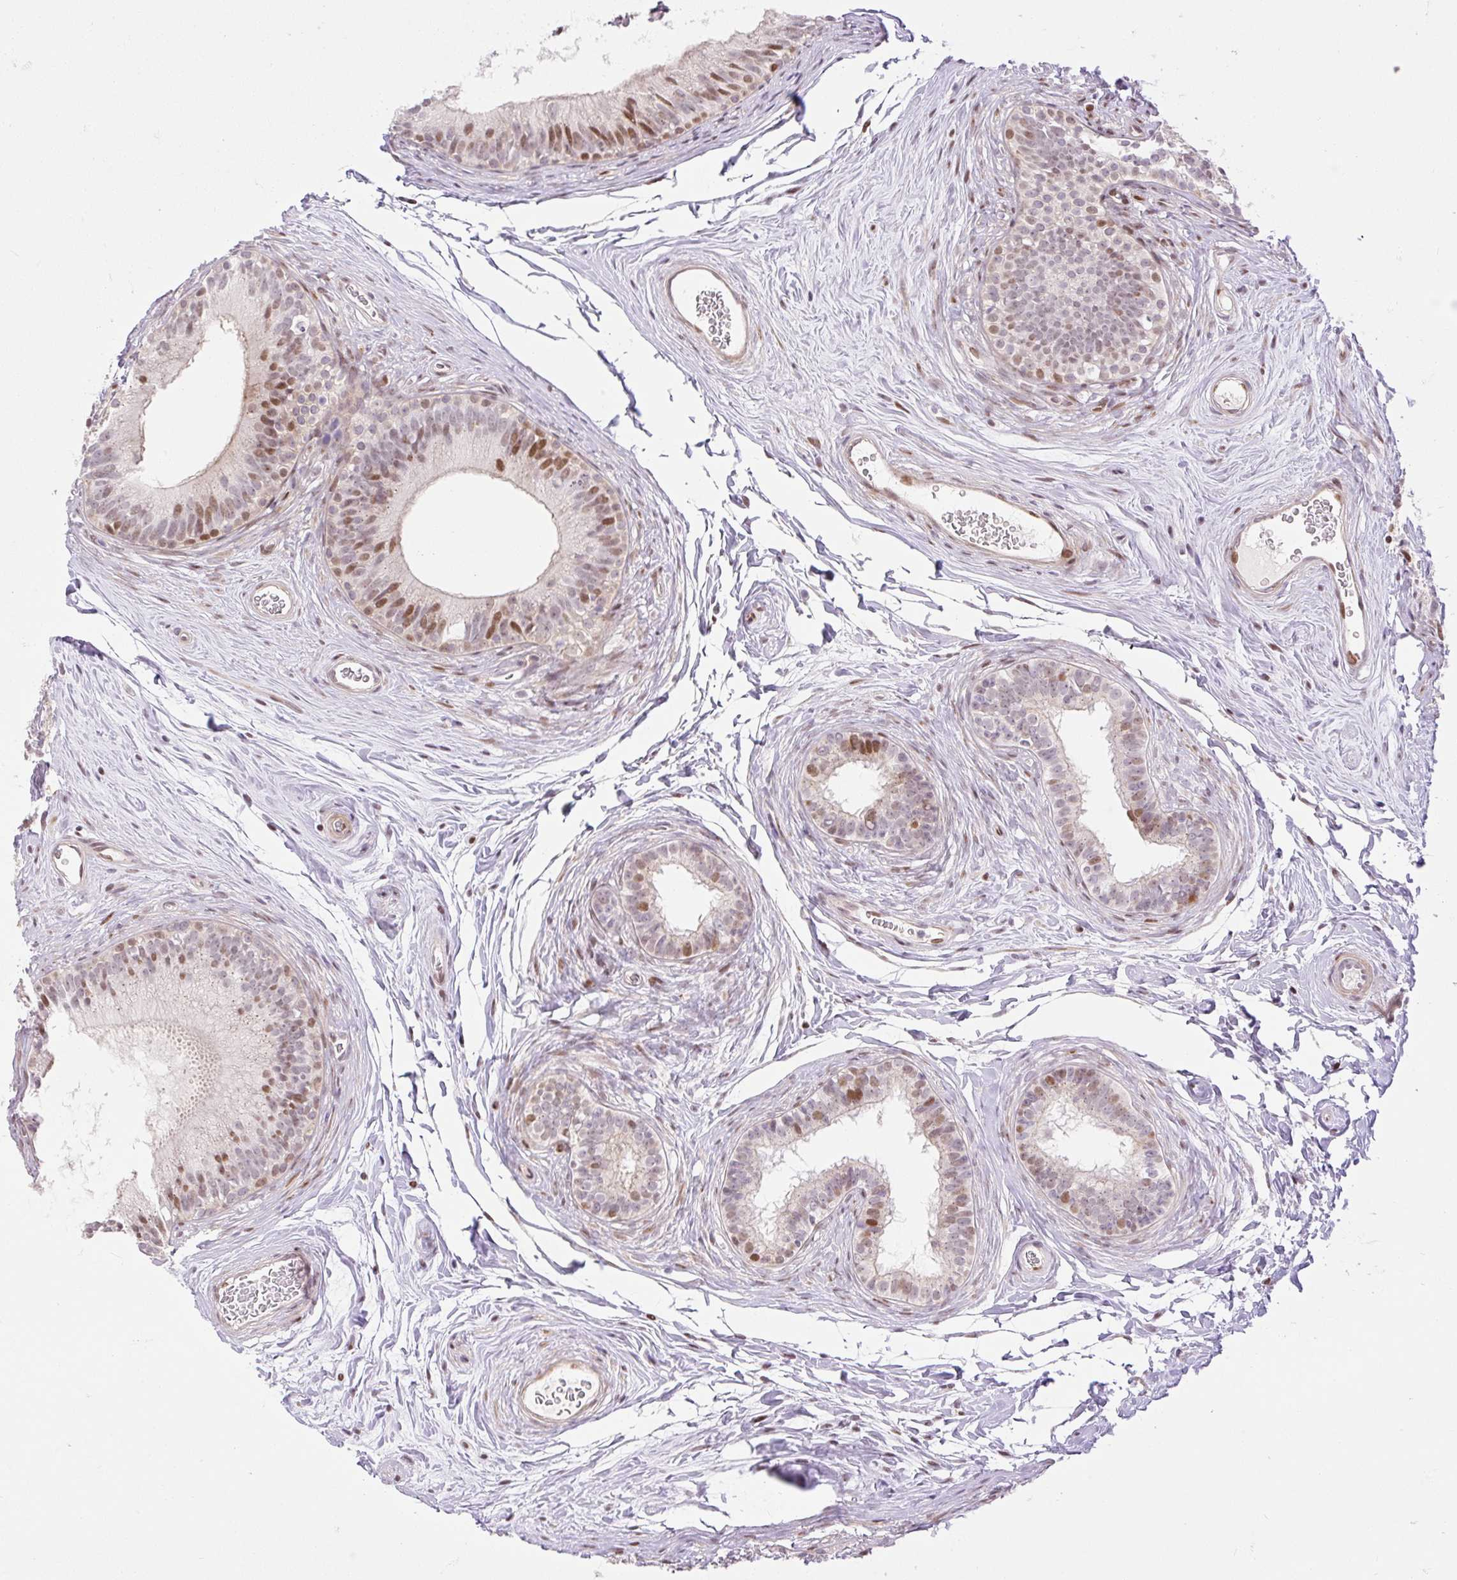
{"staining": {"intensity": "moderate", "quantity": "25%-75%", "location": "nuclear"}, "tissue": "epididymis", "cell_type": "Glandular cells", "image_type": "normal", "snomed": [{"axis": "morphology", "description": "Normal tissue, NOS"}, {"axis": "topography", "description": "Epididymis"}], "caption": "Immunohistochemical staining of normal epididymis demonstrates 25%-75% levels of moderate nuclear protein positivity in about 25%-75% of glandular cells. The protein of interest is stained brown, and the nuclei are stained in blue (DAB (3,3'-diaminobenzidine) IHC with brightfield microscopy, high magnification).", "gene": "RIPPLY3", "patient": {"sex": "male", "age": 33}}